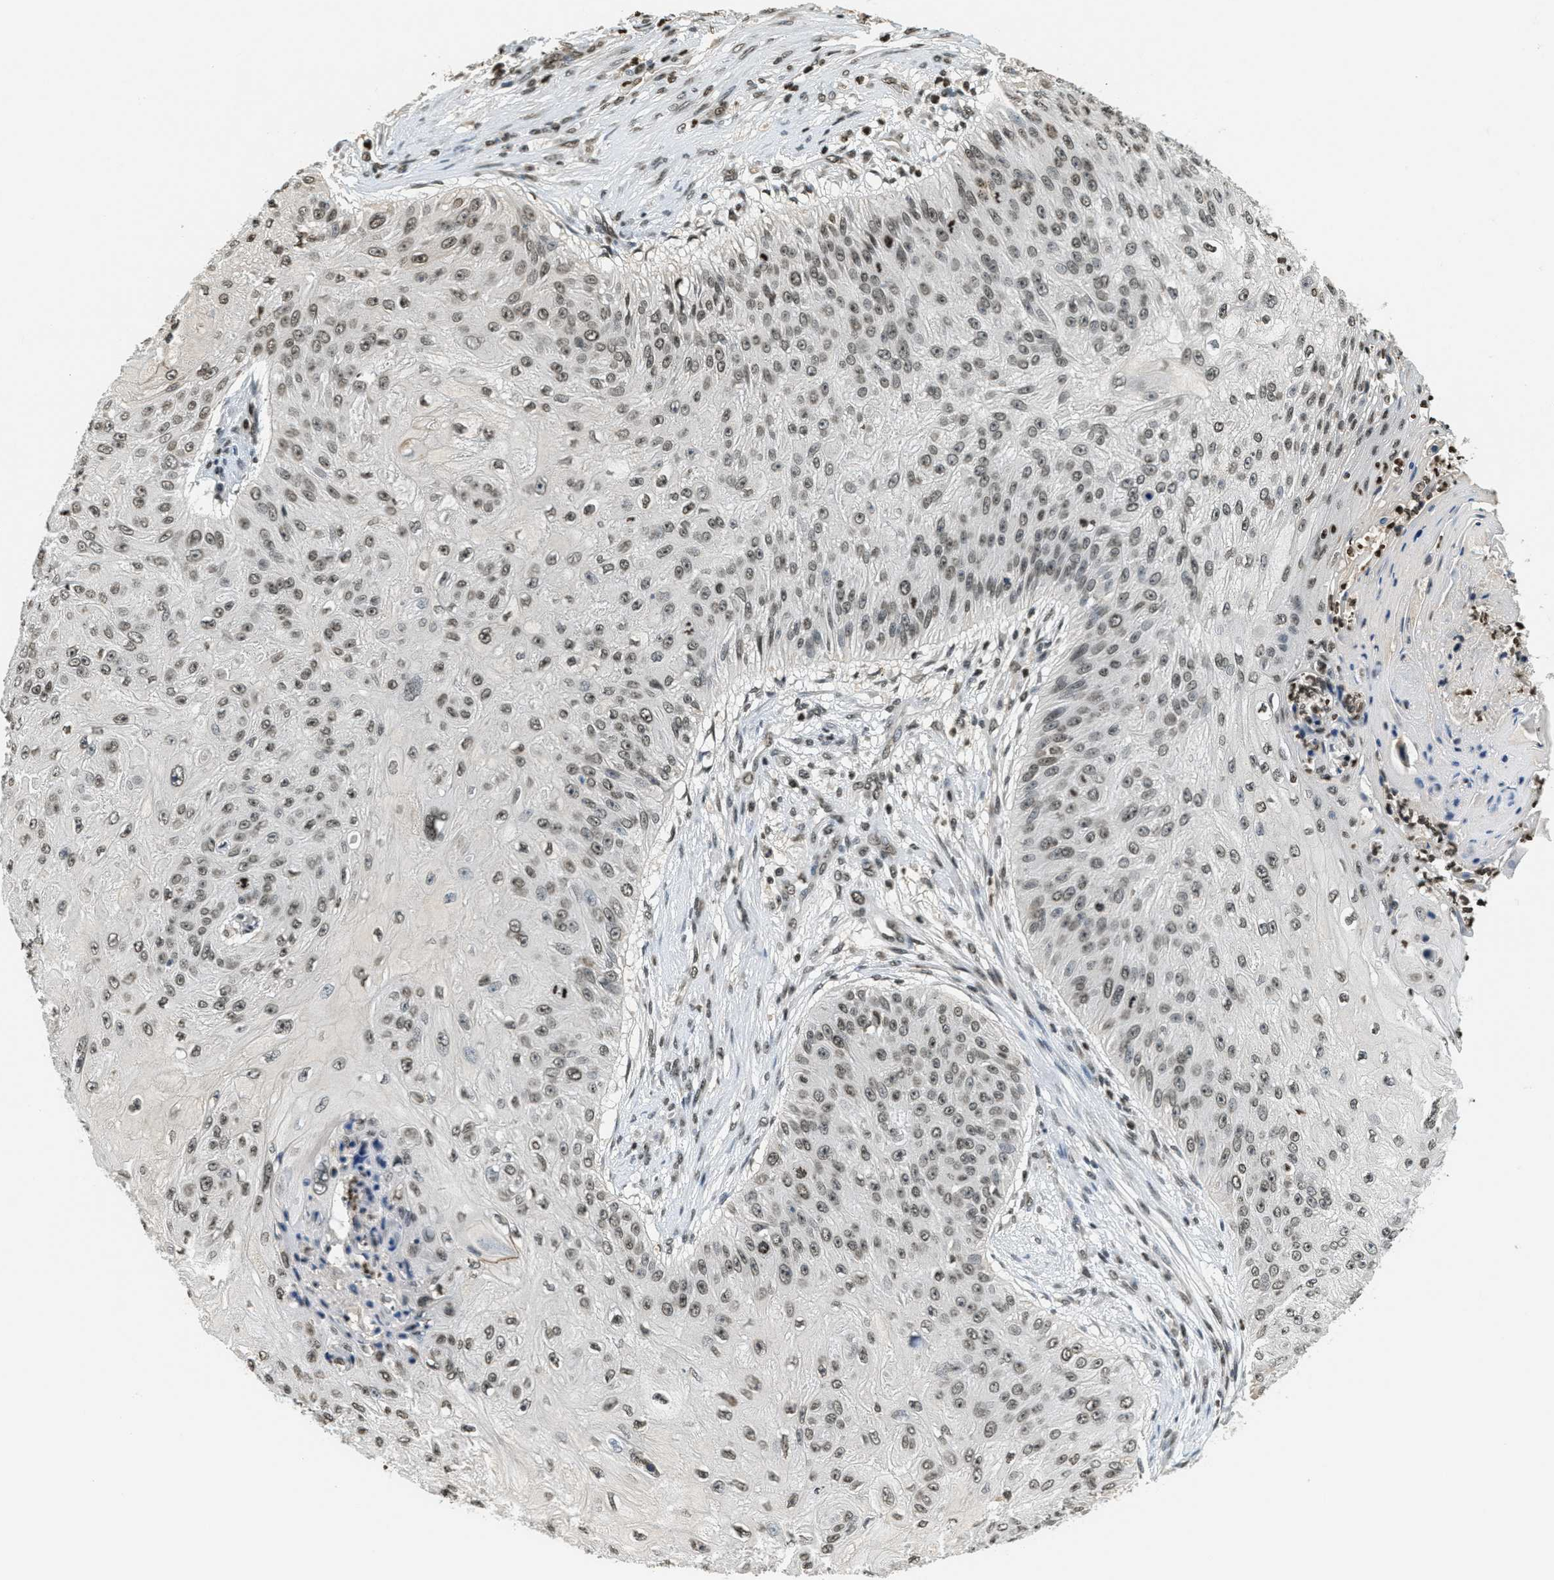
{"staining": {"intensity": "weak", "quantity": ">75%", "location": "nuclear"}, "tissue": "skin cancer", "cell_type": "Tumor cells", "image_type": "cancer", "snomed": [{"axis": "morphology", "description": "Squamous cell carcinoma, NOS"}, {"axis": "topography", "description": "Skin"}], "caption": "Brown immunohistochemical staining in skin cancer (squamous cell carcinoma) exhibits weak nuclear positivity in about >75% of tumor cells.", "gene": "LDB2", "patient": {"sex": "female", "age": 80}}